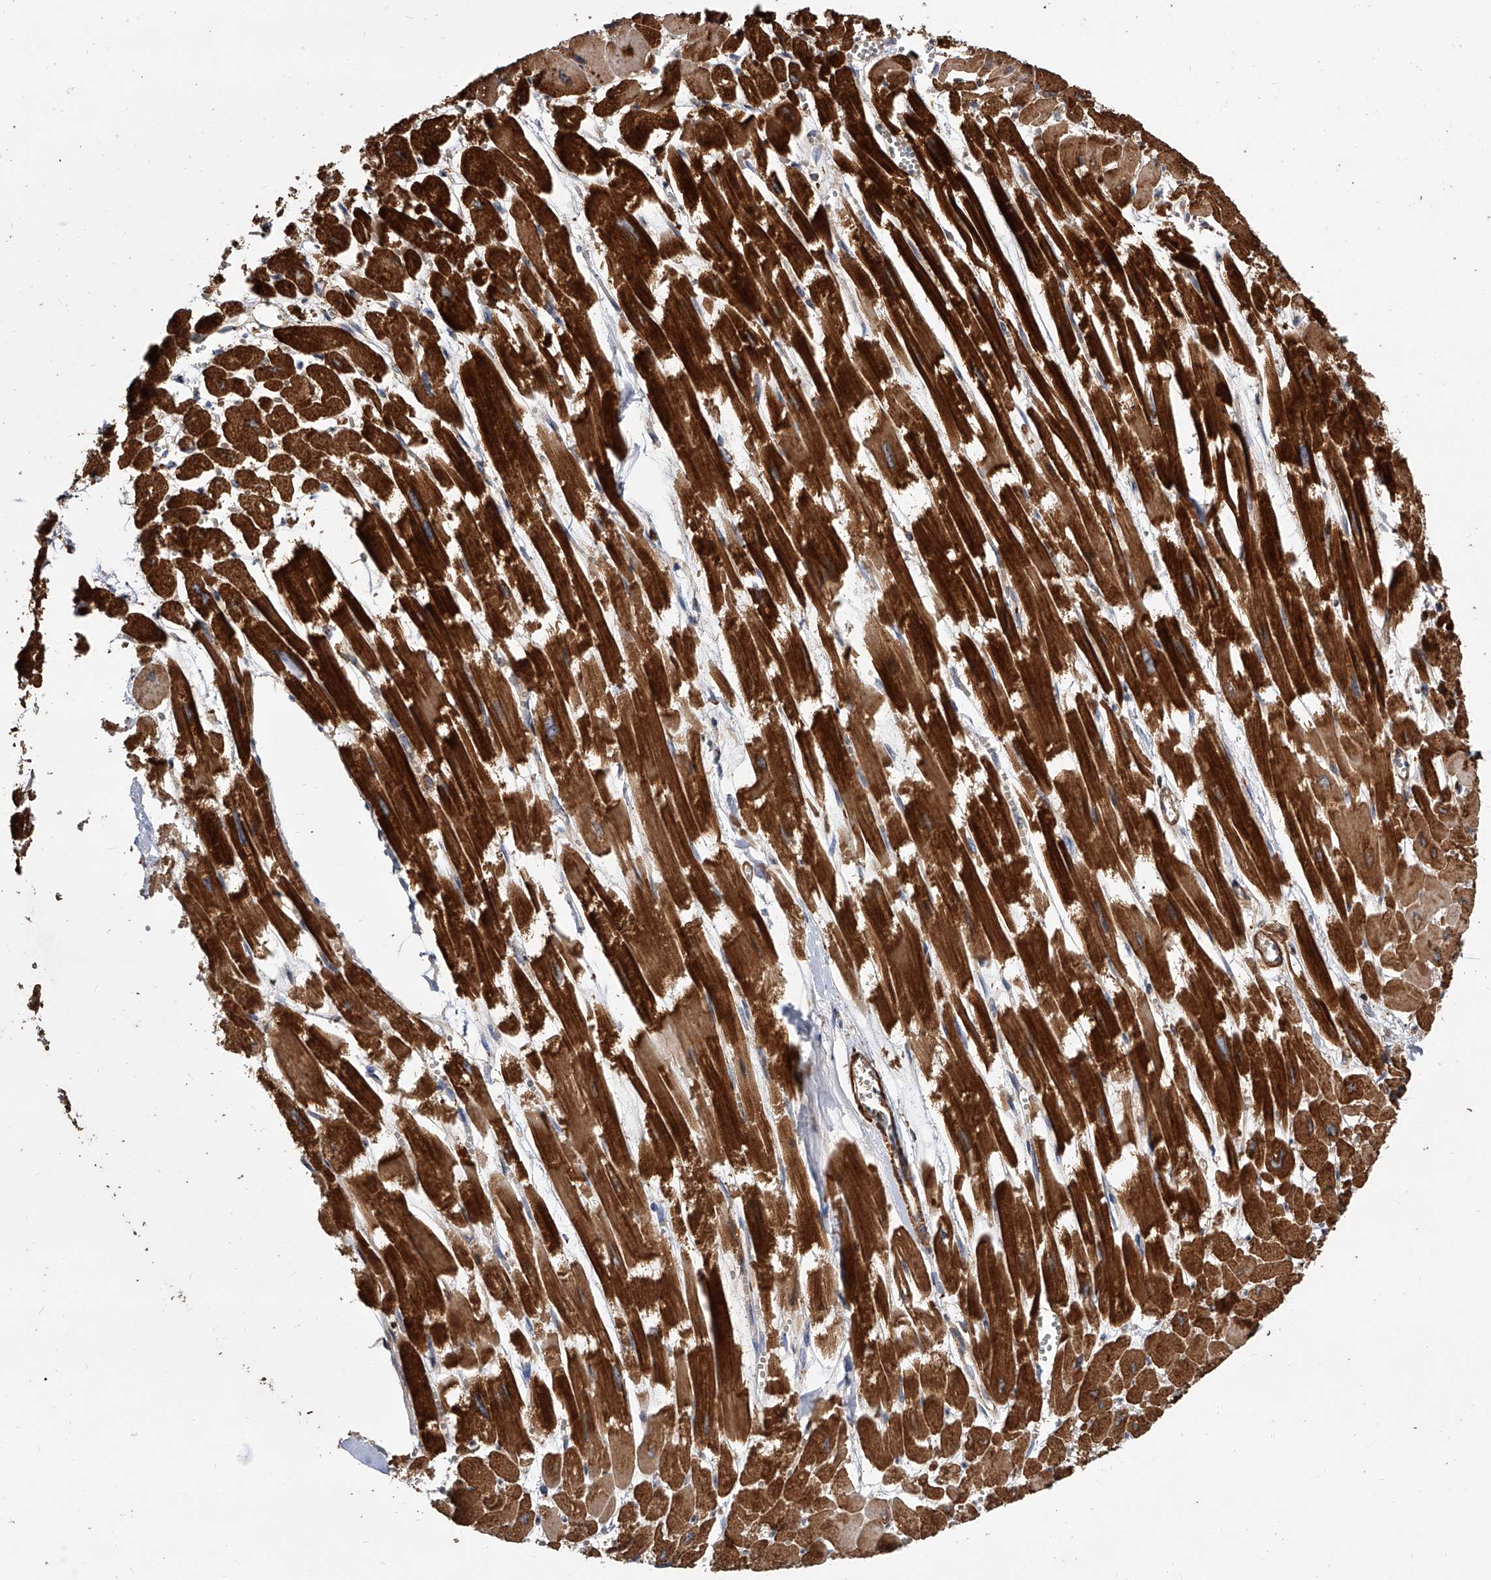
{"staining": {"intensity": "strong", "quantity": ">75%", "location": "cytoplasmic/membranous"}, "tissue": "heart muscle", "cell_type": "Cardiomyocytes", "image_type": "normal", "snomed": [{"axis": "morphology", "description": "Normal tissue, NOS"}, {"axis": "topography", "description": "Heart"}], "caption": "Strong cytoplasmic/membranous expression is identified in about >75% of cardiomyocytes in unremarkable heart muscle. Ihc stains the protein in brown and the nuclei are stained blue.", "gene": "PISD", "patient": {"sex": "male", "age": 54}}